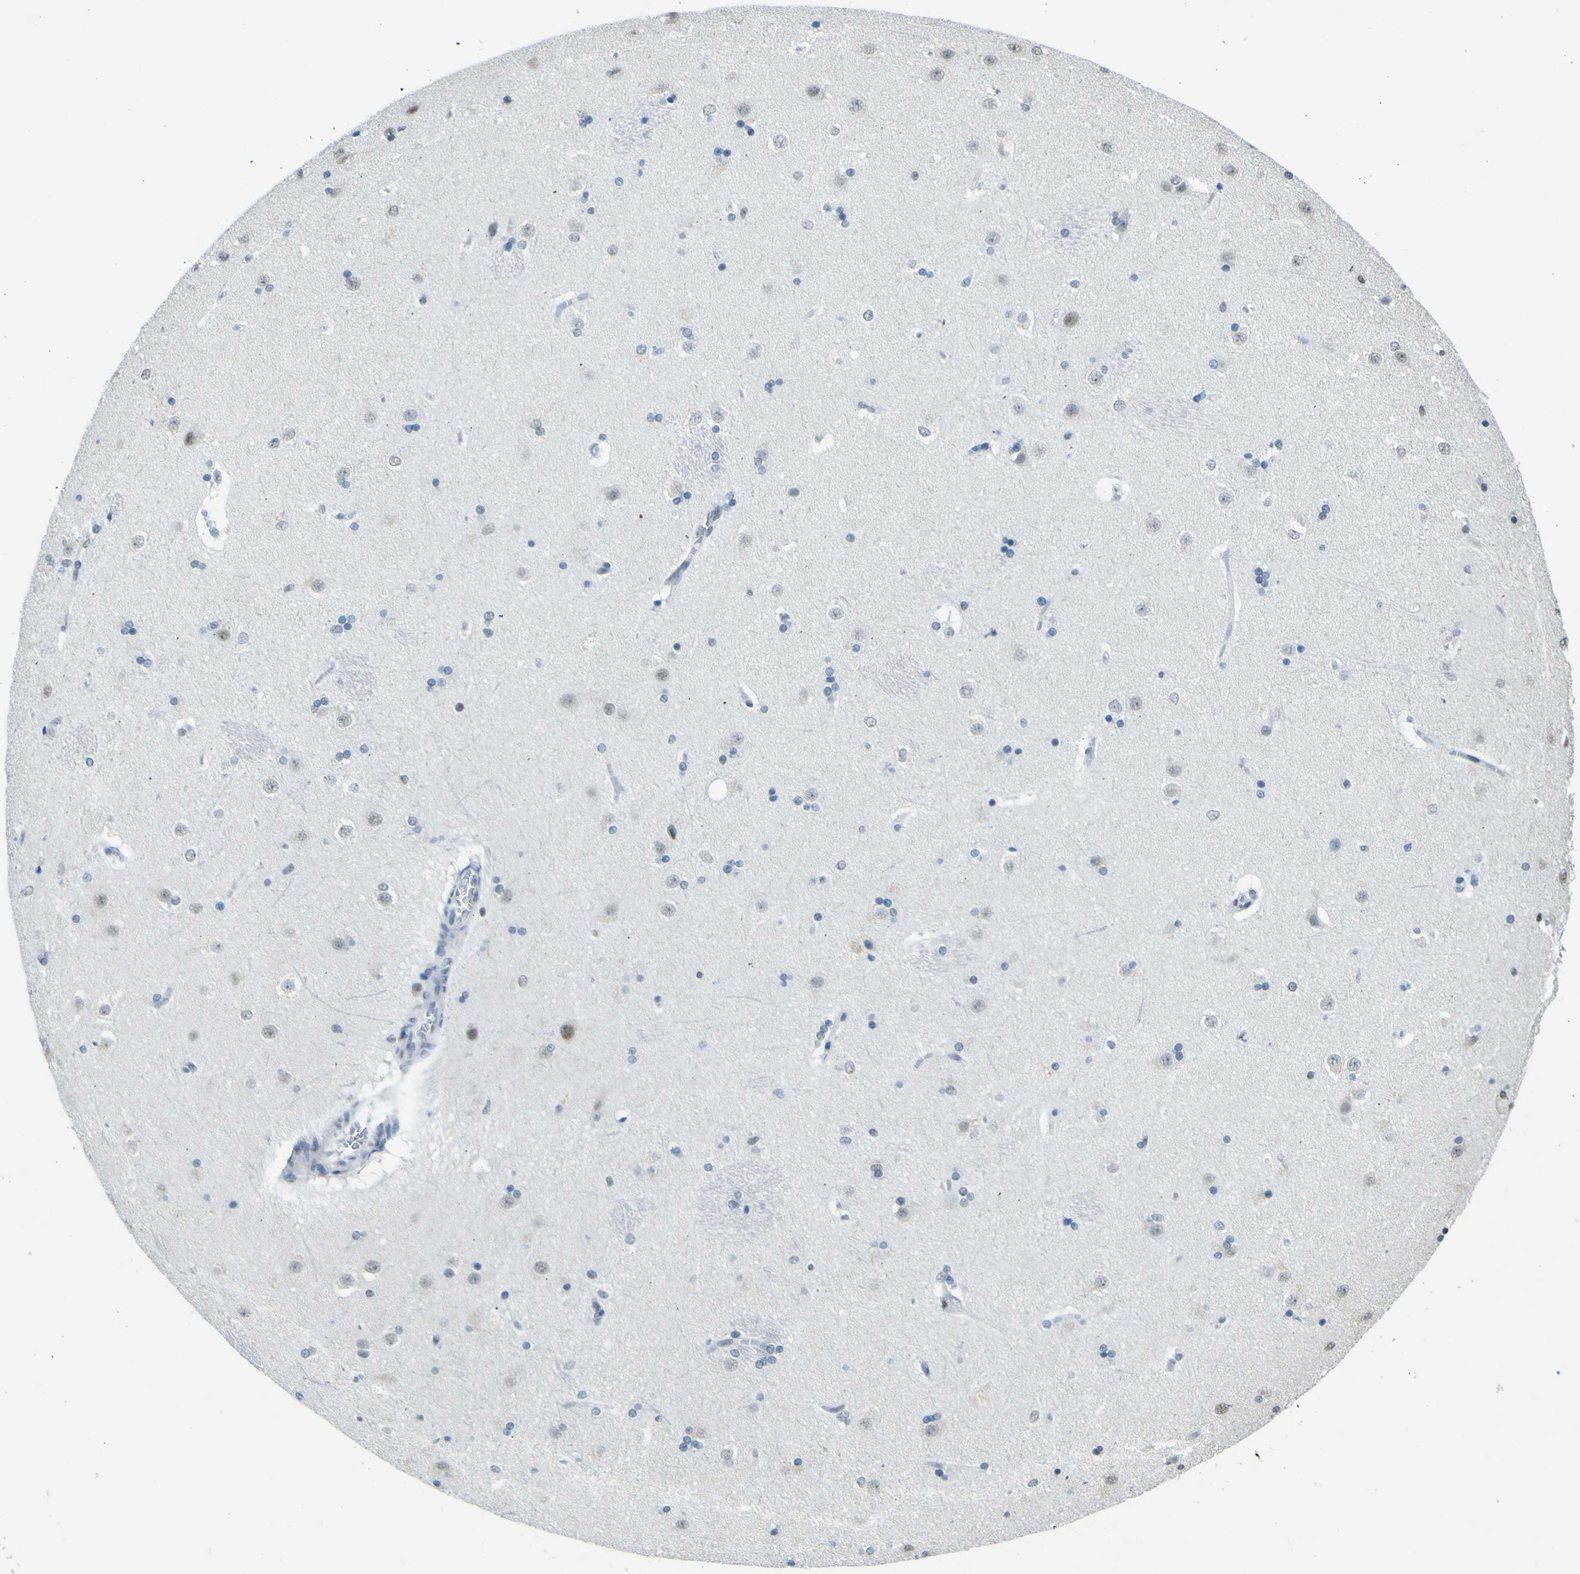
{"staining": {"intensity": "weak", "quantity": "<25%", "location": "nuclear"}, "tissue": "caudate", "cell_type": "Glial cells", "image_type": "normal", "snomed": [{"axis": "morphology", "description": "Normal tissue, NOS"}, {"axis": "topography", "description": "Lateral ventricle wall"}], "caption": "A high-resolution histopathology image shows immunohistochemistry (IHC) staining of normal caudate, which reveals no significant expression in glial cells. The staining was performed using DAB to visualize the protein expression in brown, while the nuclei were stained in blue with hematoxylin (Magnification: 20x).", "gene": "CEBPG", "patient": {"sex": "female", "age": 19}}